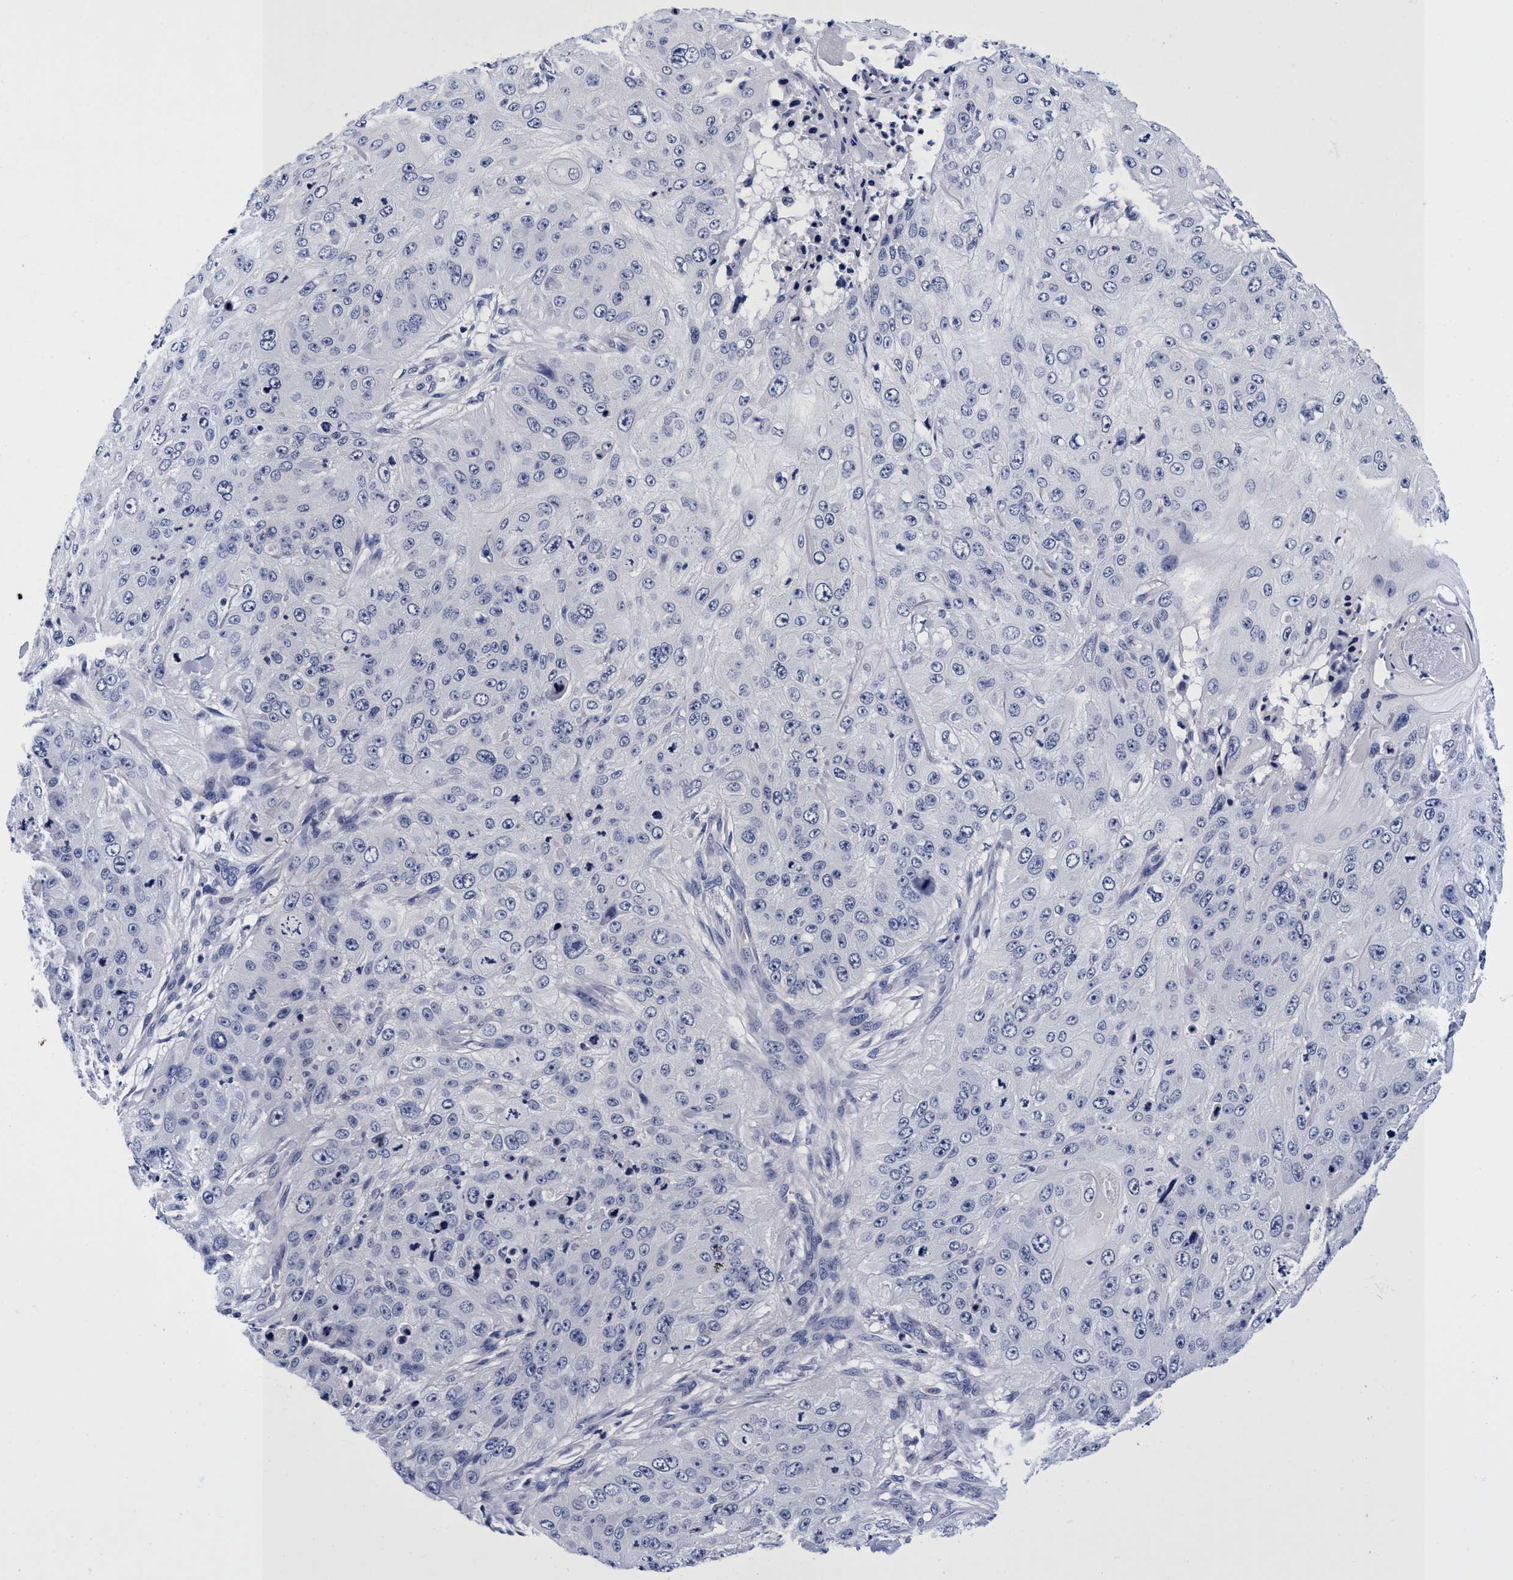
{"staining": {"intensity": "negative", "quantity": "none", "location": "none"}, "tissue": "skin cancer", "cell_type": "Tumor cells", "image_type": "cancer", "snomed": [{"axis": "morphology", "description": "Squamous cell carcinoma, NOS"}, {"axis": "topography", "description": "Skin"}], "caption": "A high-resolution image shows IHC staining of squamous cell carcinoma (skin), which displays no significant staining in tumor cells. Nuclei are stained in blue.", "gene": "PLPPR1", "patient": {"sex": "female", "age": 80}}